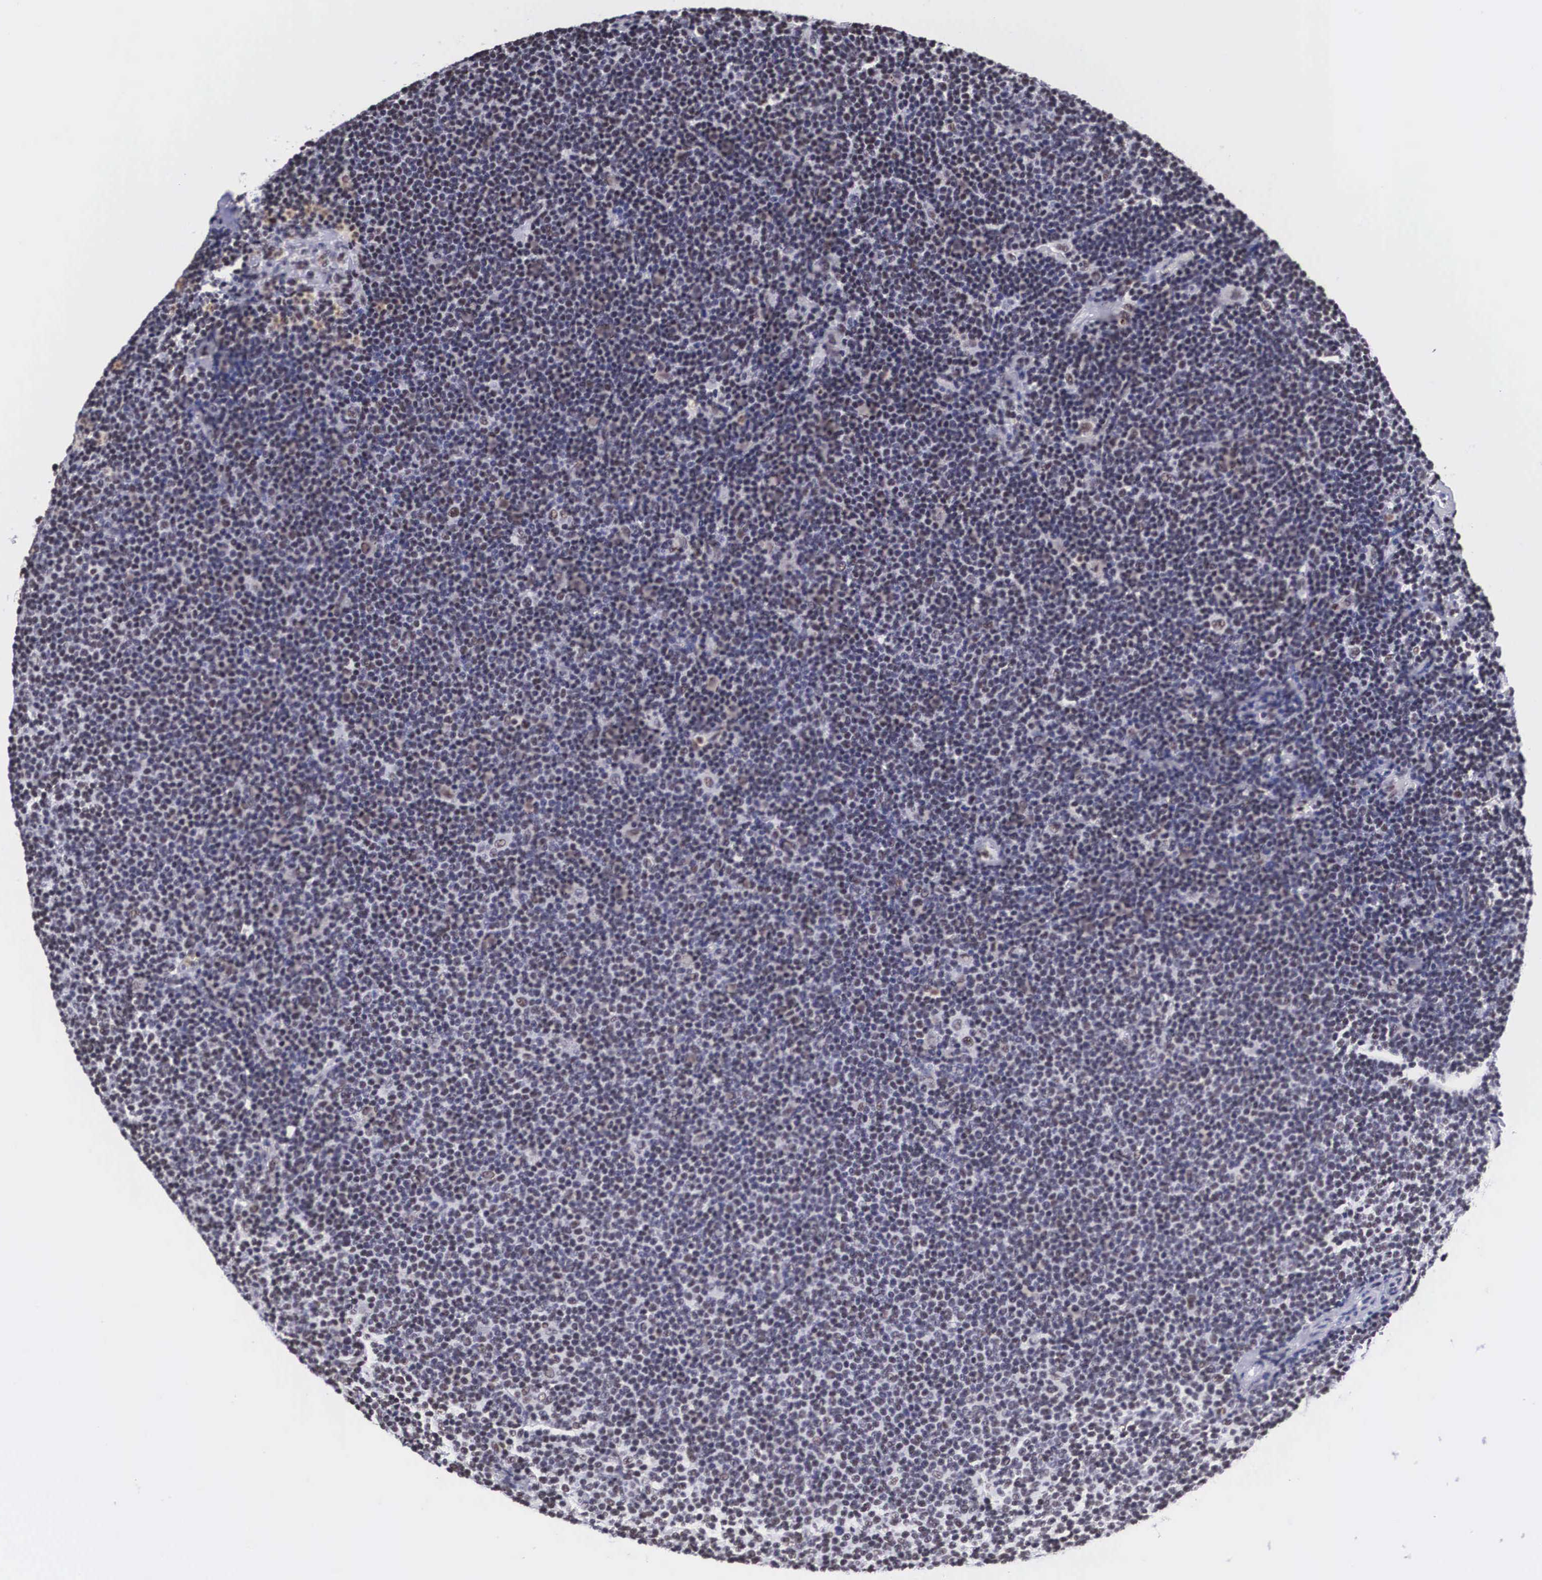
{"staining": {"intensity": "weak", "quantity": "<25%", "location": "cytoplasmic/membranous"}, "tissue": "lymphoma", "cell_type": "Tumor cells", "image_type": "cancer", "snomed": [{"axis": "morphology", "description": "Malignant lymphoma, non-Hodgkin's type, Low grade"}, {"axis": "topography", "description": "Lymph node"}], "caption": "This is an immunohistochemistry (IHC) image of human lymphoma. There is no positivity in tumor cells.", "gene": "SF3A1", "patient": {"sex": "male", "age": 65}}